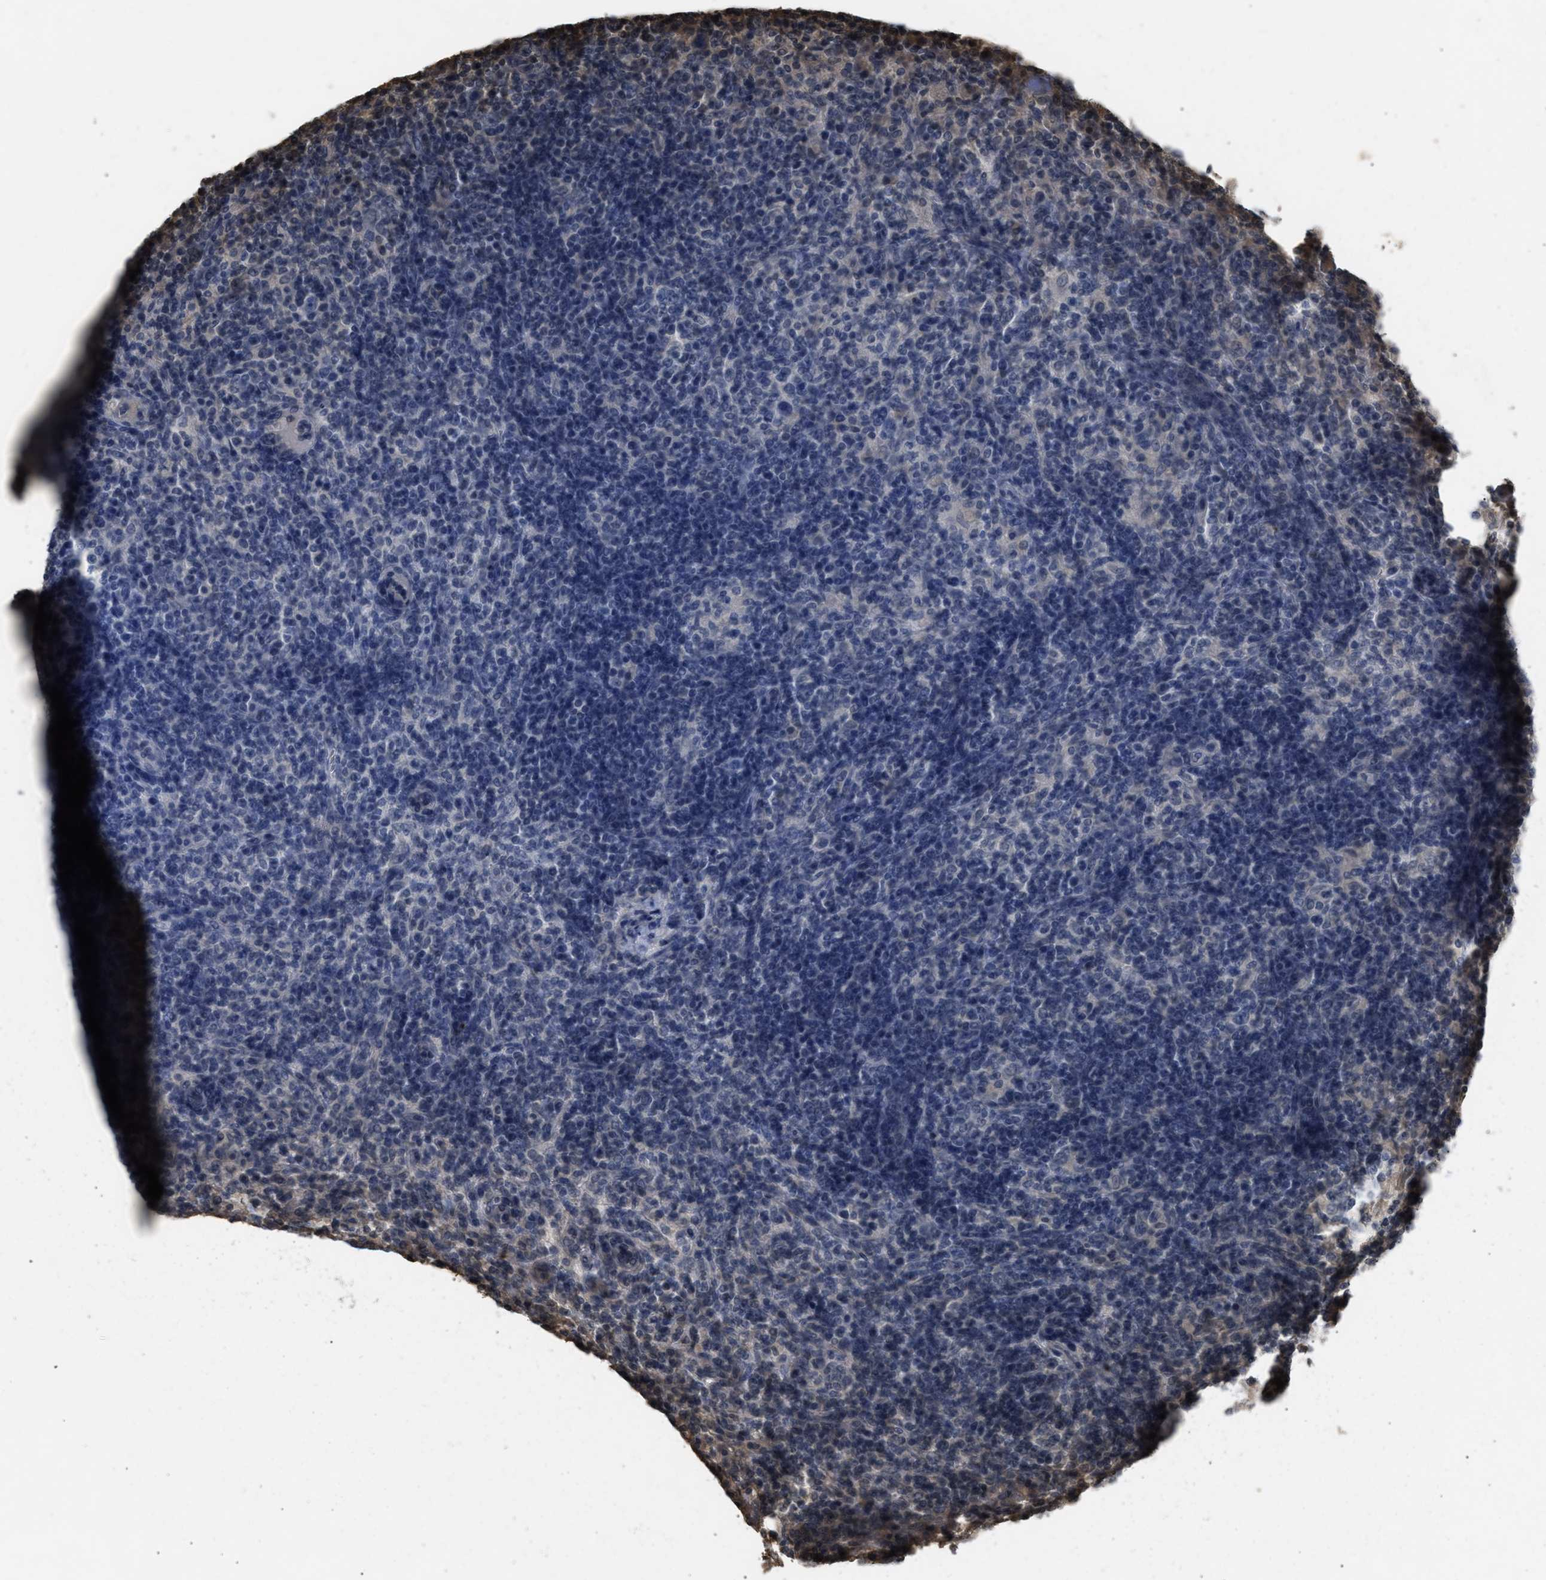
{"staining": {"intensity": "negative", "quantity": "none", "location": "none"}, "tissue": "lymphoma", "cell_type": "Tumor cells", "image_type": "cancer", "snomed": [{"axis": "morphology", "description": "Hodgkin's disease, NOS"}, {"axis": "topography", "description": "Lymph node"}], "caption": "DAB immunohistochemical staining of lymphoma exhibits no significant staining in tumor cells.", "gene": "ARHGDIA", "patient": {"sex": "male", "age": 70}}